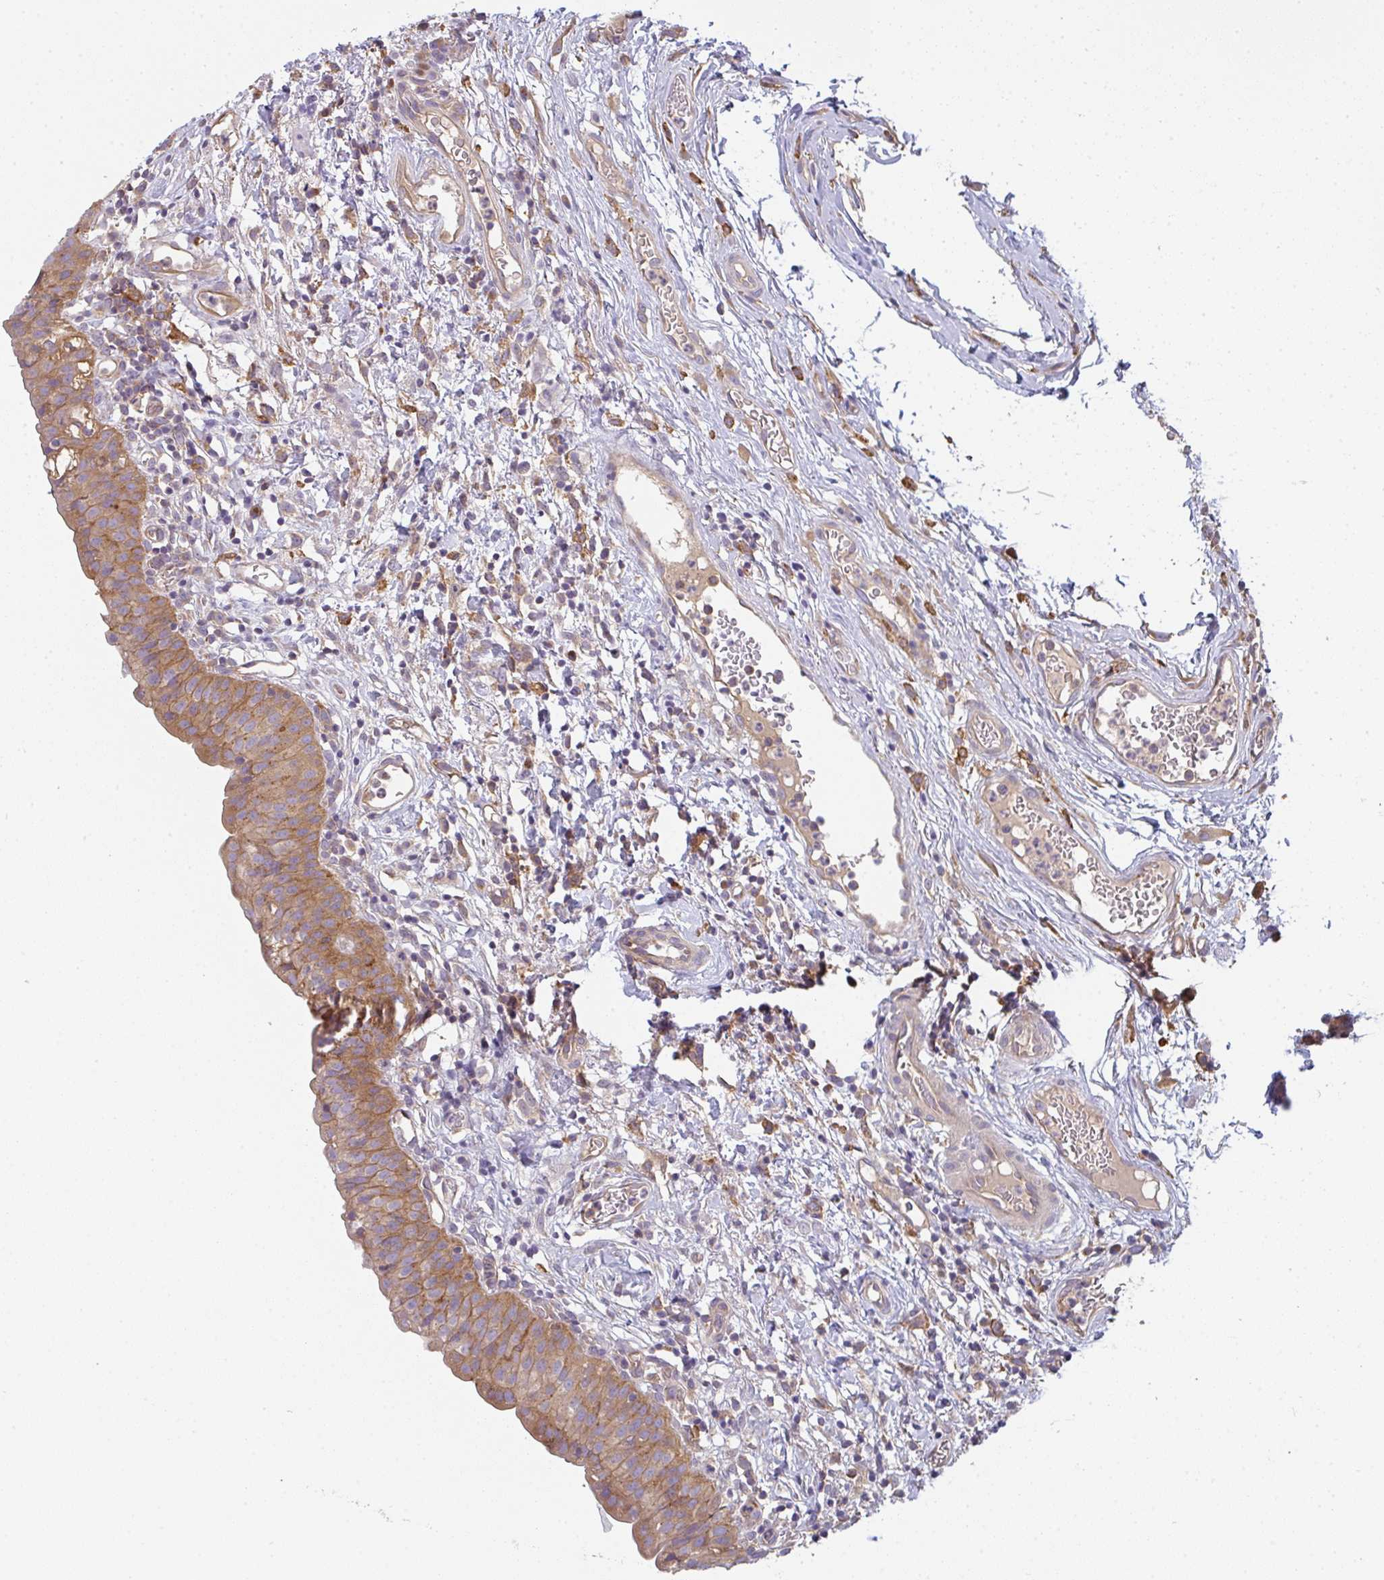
{"staining": {"intensity": "moderate", "quantity": ">75%", "location": "cytoplasmic/membranous"}, "tissue": "urinary bladder", "cell_type": "Urothelial cells", "image_type": "normal", "snomed": [{"axis": "morphology", "description": "Normal tissue, NOS"}, {"axis": "morphology", "description": "Inflammation, NOS"}, {"axis": "topography", "description": "Urinary bladder"}], "caption": "Protein staining demonstrates moderate cytoplasmic/membranous staining in approximately >75% of urothelial cells in benign urinary bladder.", "gene": "SNX5", "patient": {"sex": "male", "age": 57}}